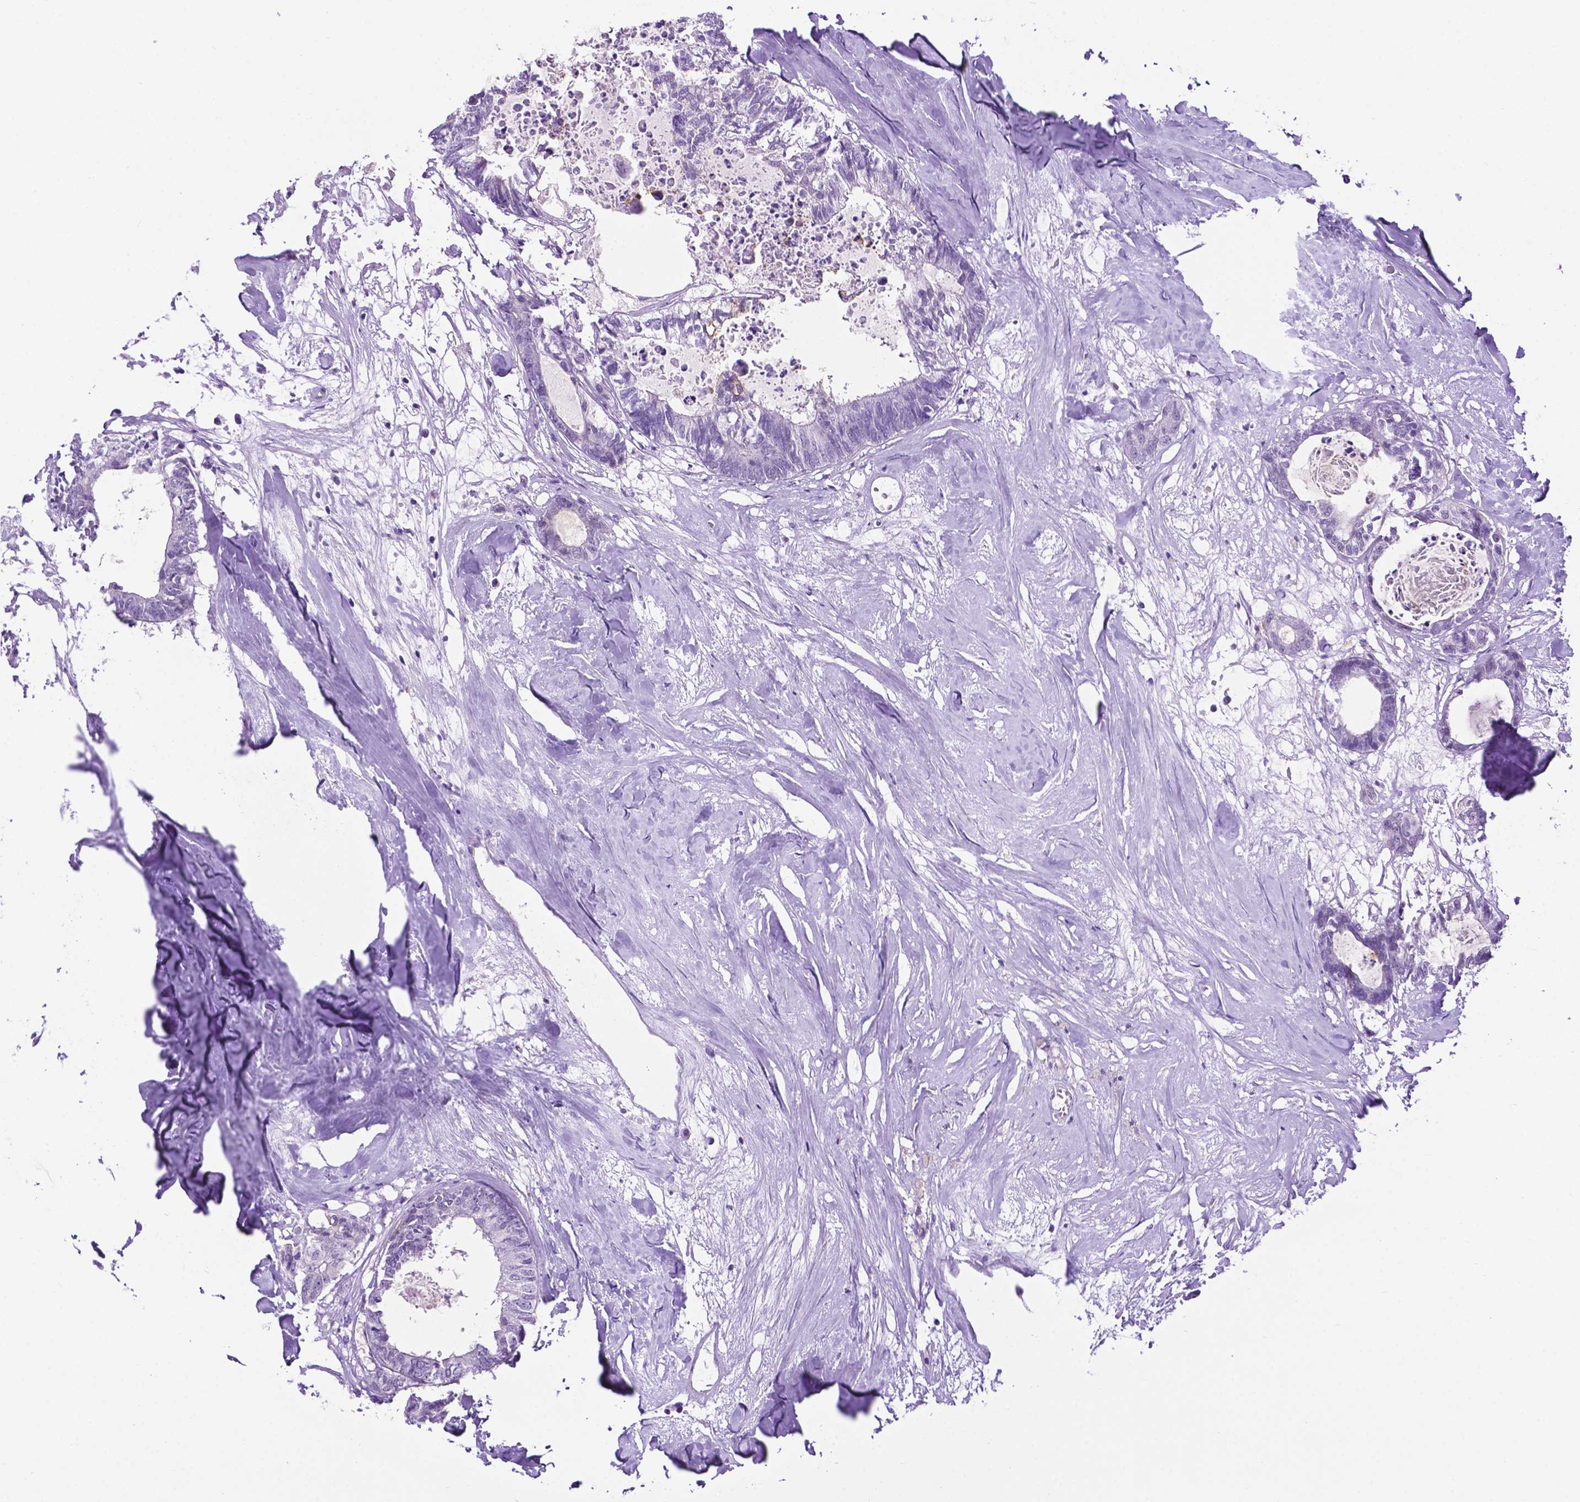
{"staining": {"intensity": "negative", "quantity": "none", "location": "none"}, "tissue": "colorectal cancer", "cell_type": "Tumor cells", "image_type": "cancer", "snomed": [{"axis": "morphology", "description": "Adenocarcinoma, NOS"}, {"axis": "topography", "description": "Colon"}, {"axis": "topography", "description": "Rectum"}], "caption": "Tumor cells are negative for protein expression in human adenocarcinoma (colorectal).", "gene": "TACSTD2", "patient": {"sex": "male", "age": 57}}